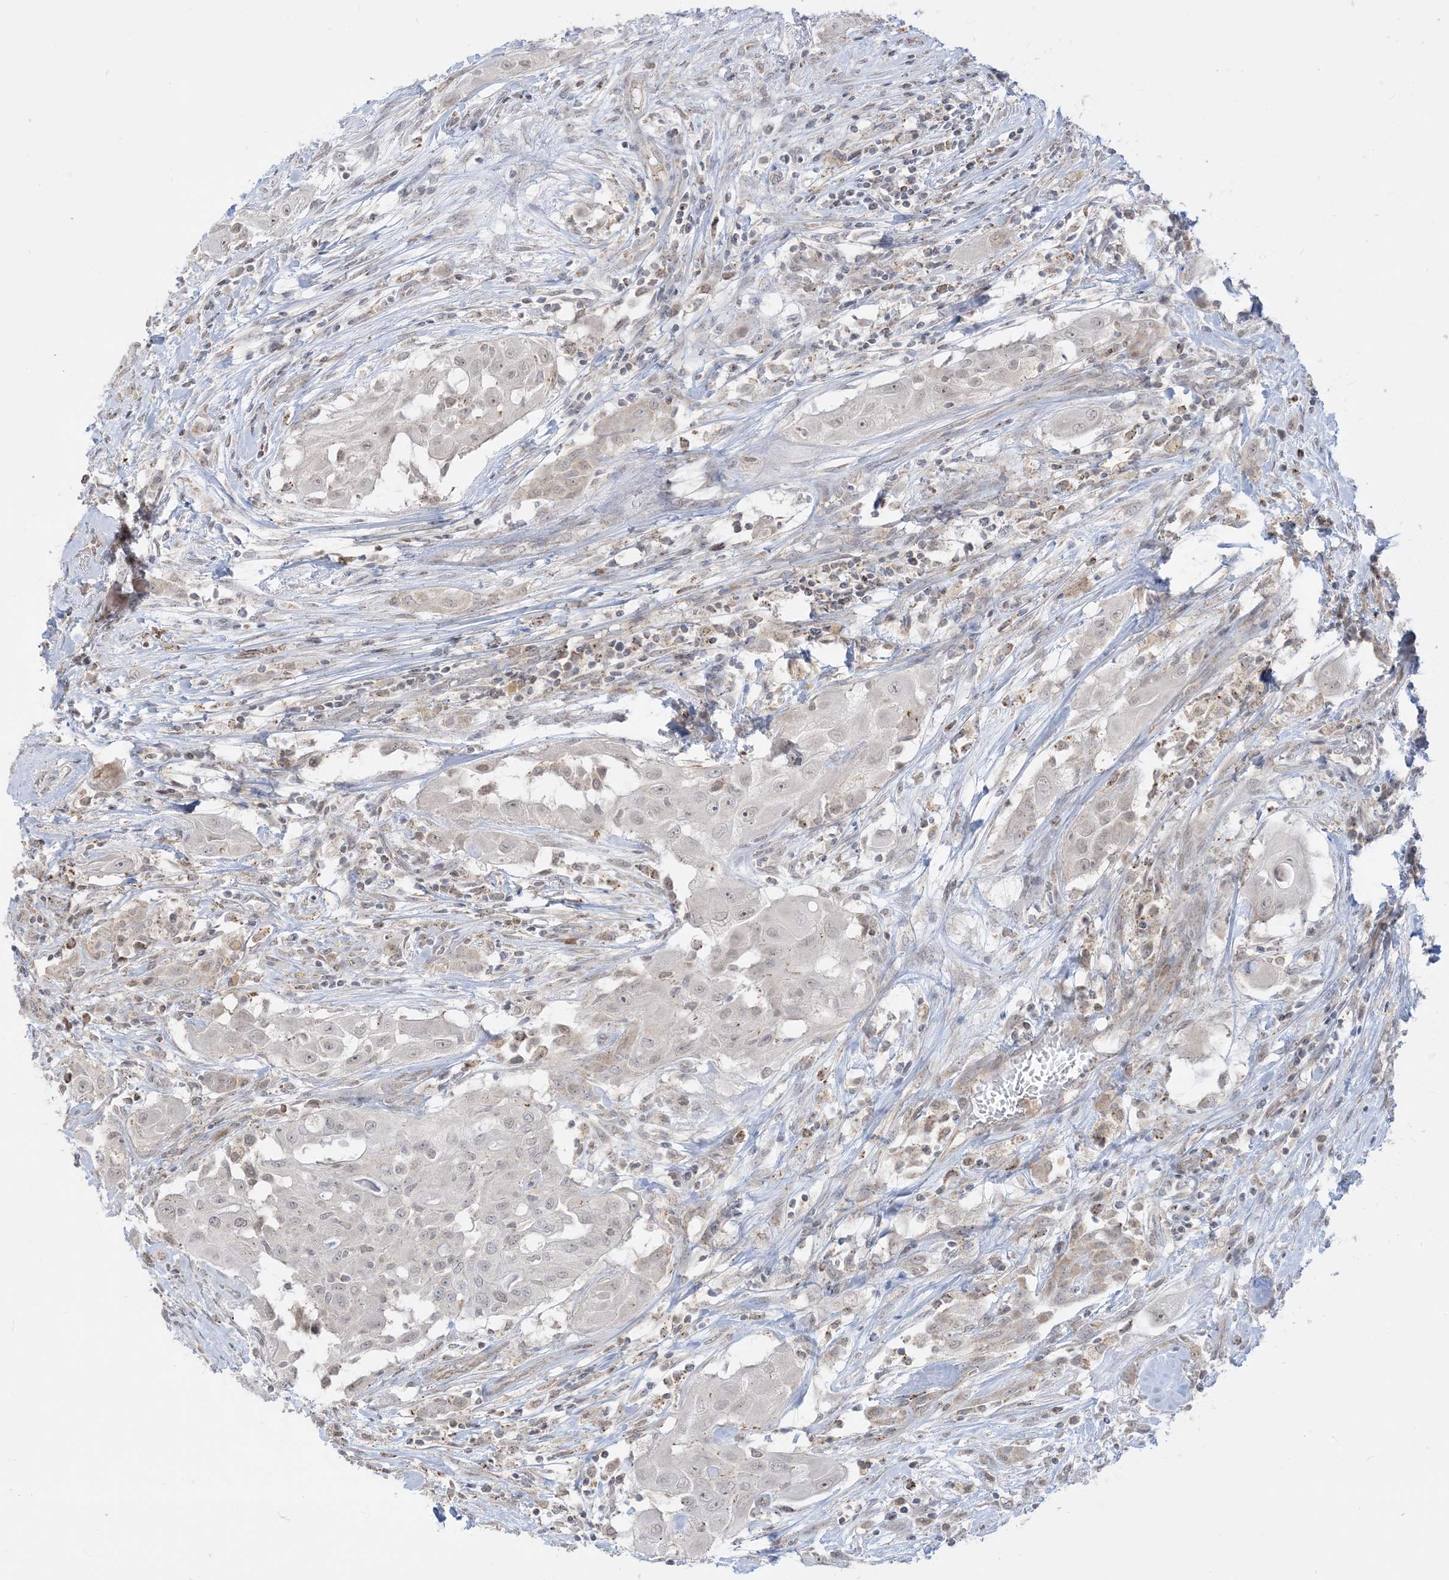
{"staining": {"intensity": "negative", "quantity": "none", "location": "none"}, "tissue": "thyroid cancer", "cell_type": "Tumor cells", "image_type": "cancer", "snomed": [{"axis": "morphology", "description": "Papillary adenocarcinoma, NOS"}, {"axis": "topography", "description": "Thyroid gland"}], "caption": "Tumor cells show no significant expression in papillary adenocarcinoma (thyroid).", "gene": "KANSL3", "patient": {"sex": "female", "age": 59}}